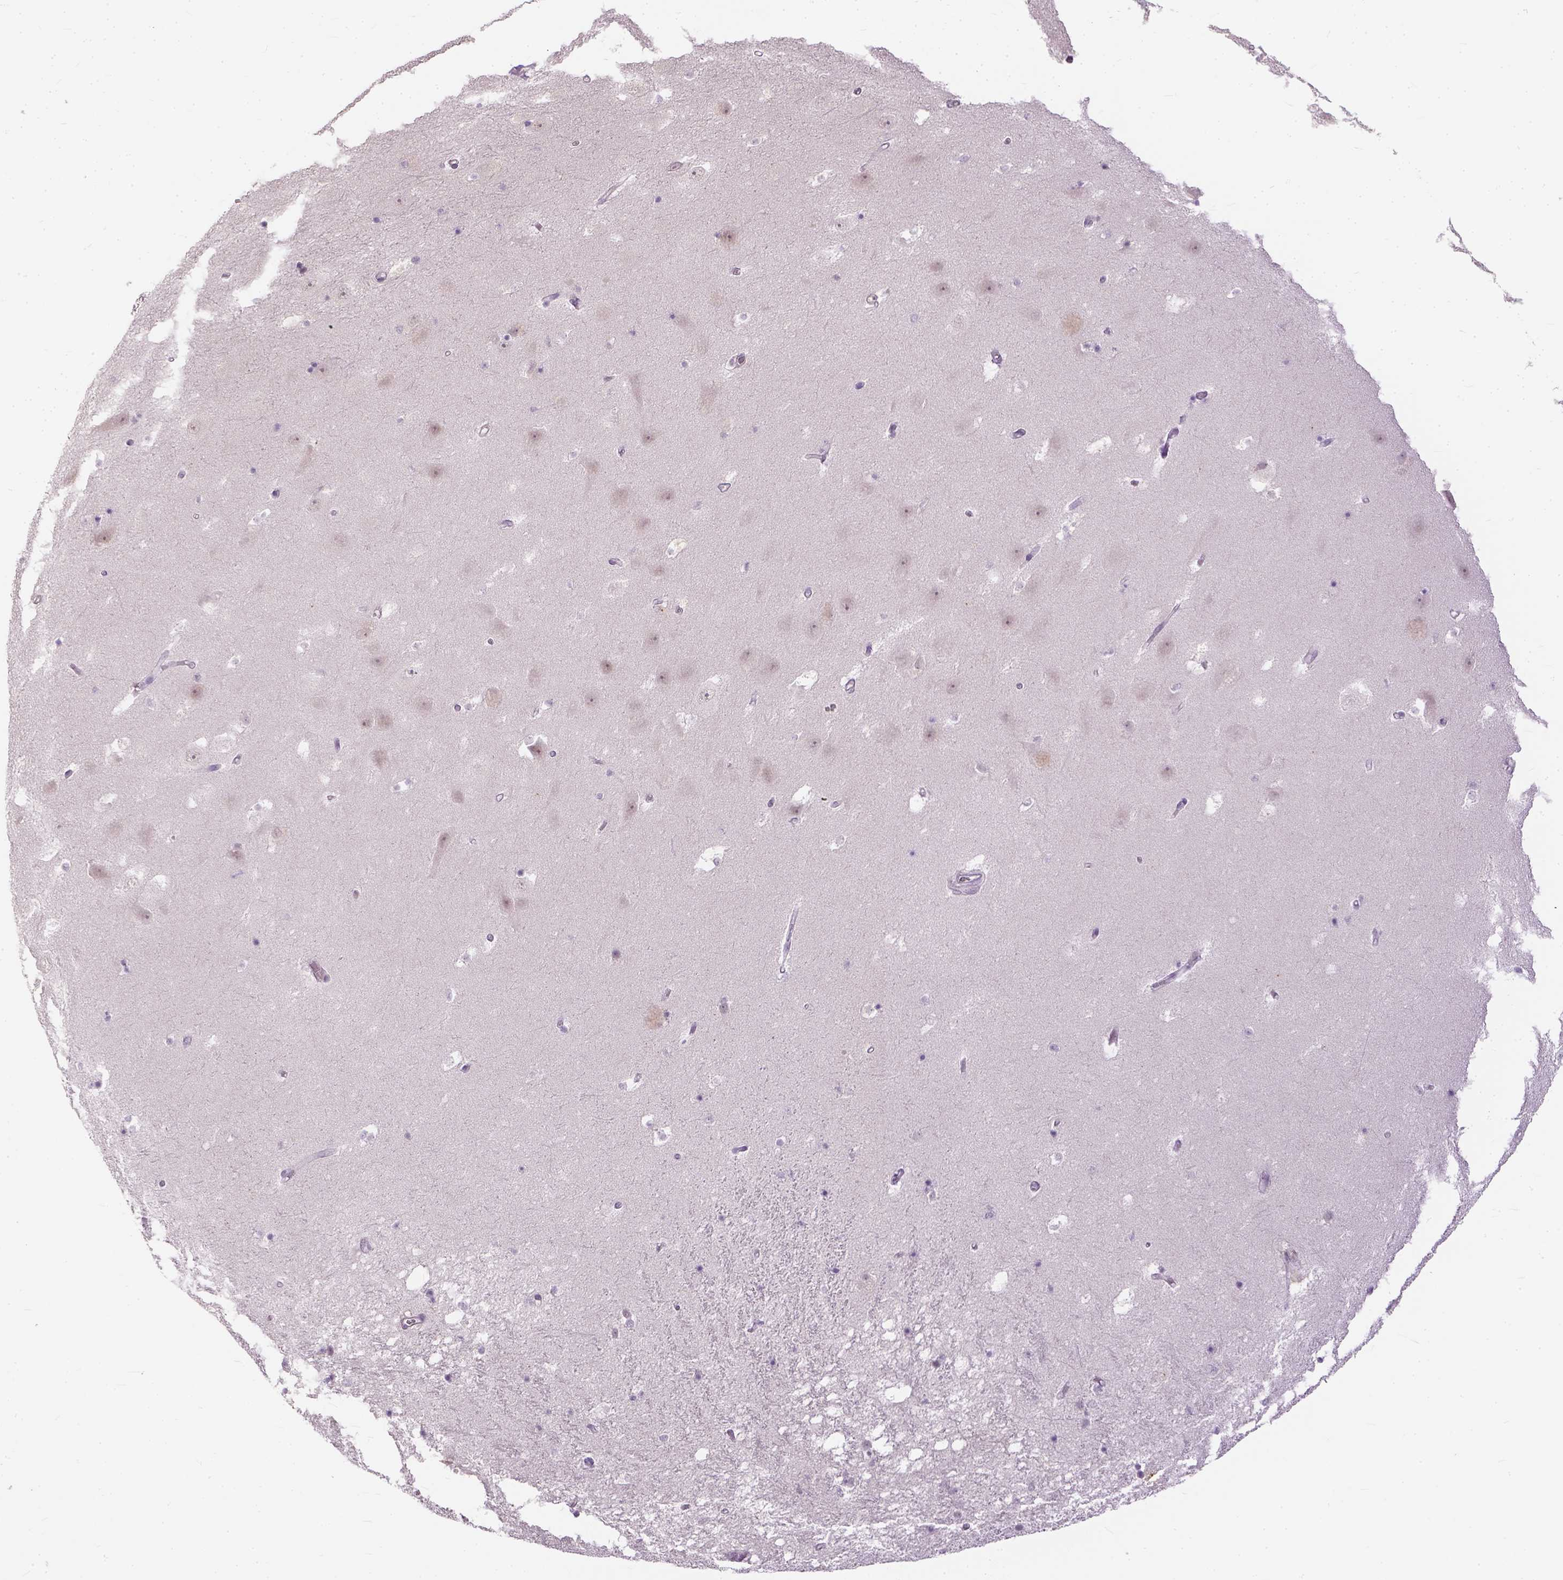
{"staining": {"intensity": "negative", "quantity": "none", "location": "none"}, "tissue": "hippocampus", "cell_type": "Glial cells", "image_type": "normal", "snomed": [{"axis": "morphology", "description": "Normal tissue, NOS"}, {"axis": "topography", "description": "Hippocampus"}], "caption": "High power microscopy image of an immunohistochemistry (IHC) photomicrograph of benign hippocampus, revealing no significant staining in glial cells.", "gene": "ANO2", "patient": {"sex": "male", "age": 58}}